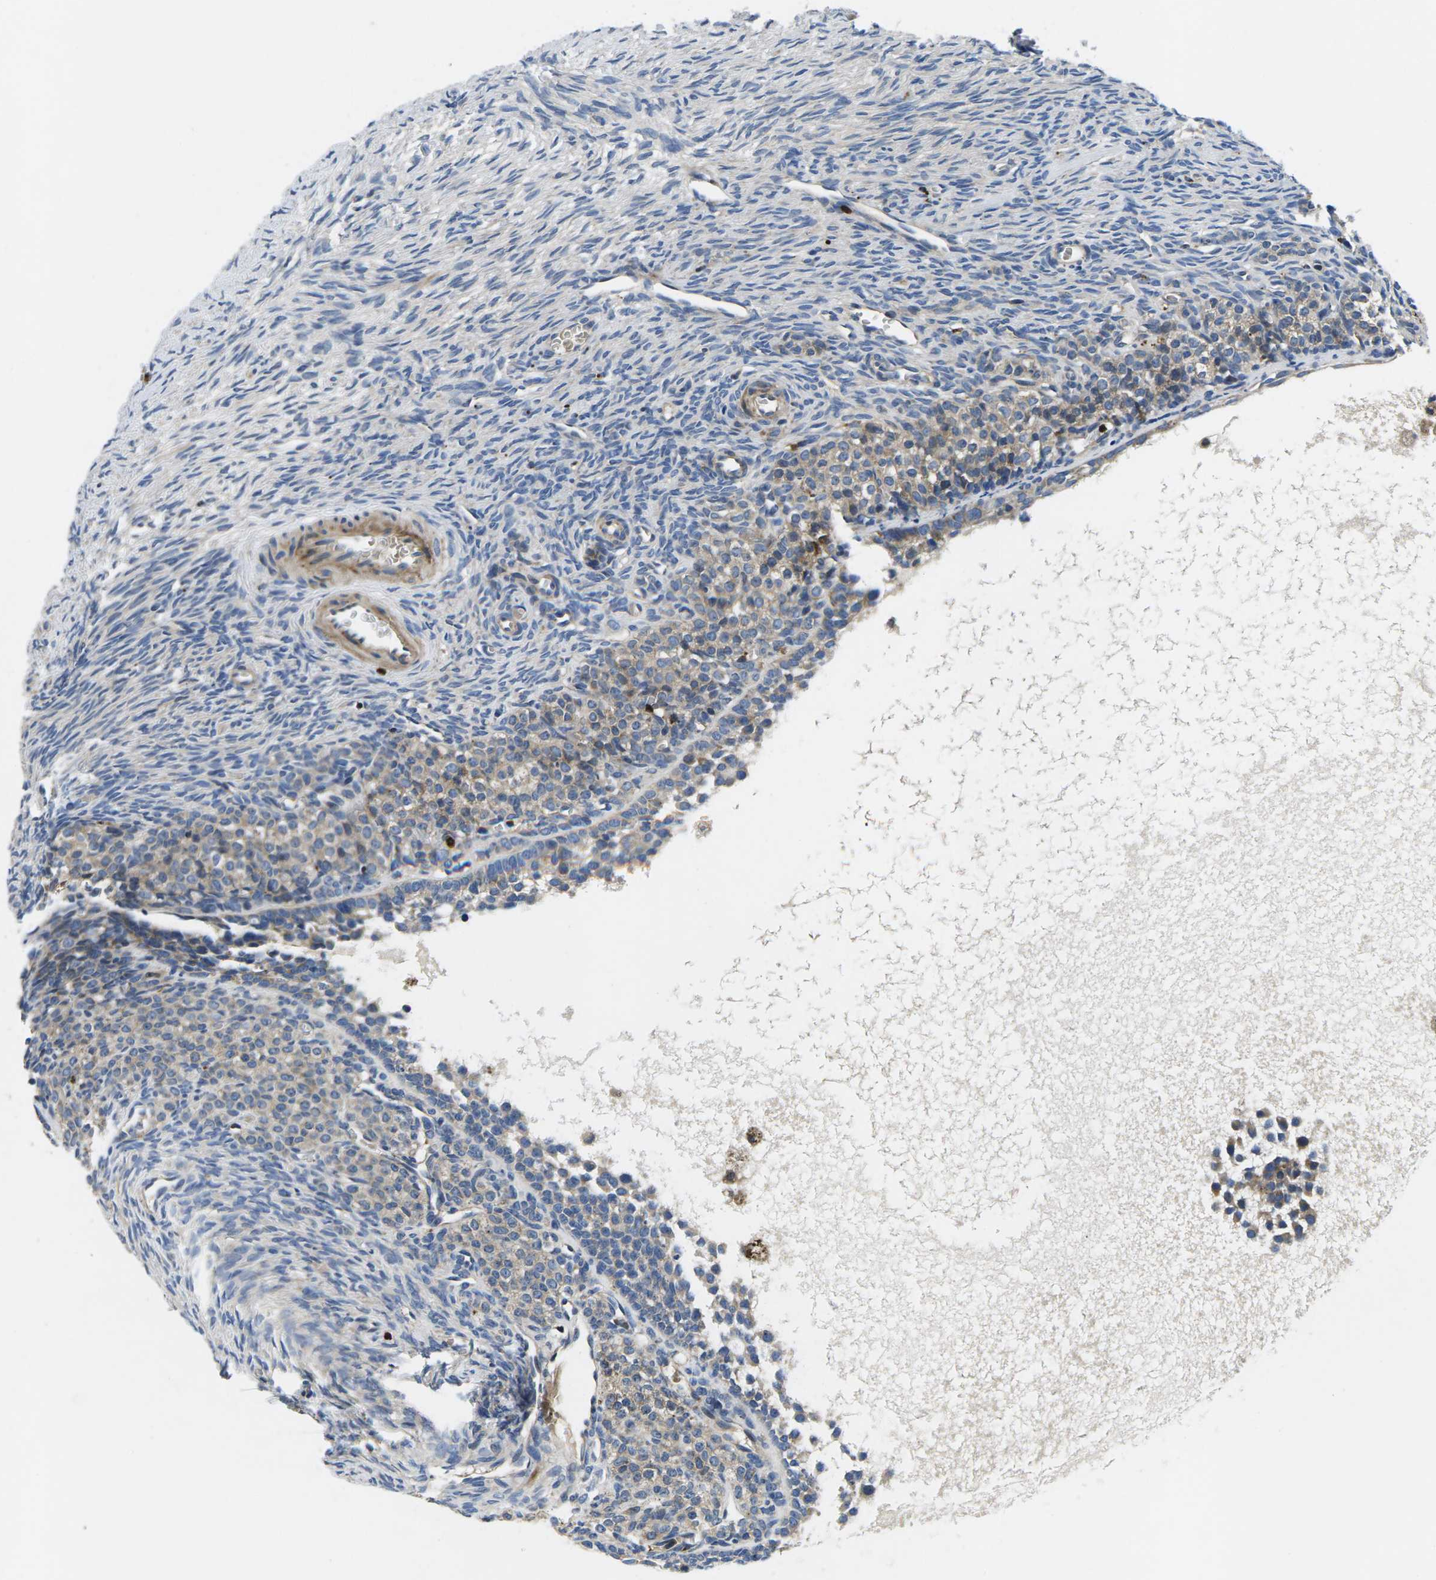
{"staining": {"intensity": "weak", "quantity": "<25%", "location": "cytoplasmic/membranous"}, "tissue": "ovary", "cell_type": "Ovarian stroma cells", "image_type": "normal", "snomed": [{"axis": "morphology", "description": "Normal tissue, NOS"}, {"axis": "topography", "description": "Ovary"}], "caption": "Immunohistochemical staining of benign human ovary exhibits no significant positivity in ovarian stroma cells.", "gene": "PLCE1", "patient": {"sex": "female", "age": 27}}